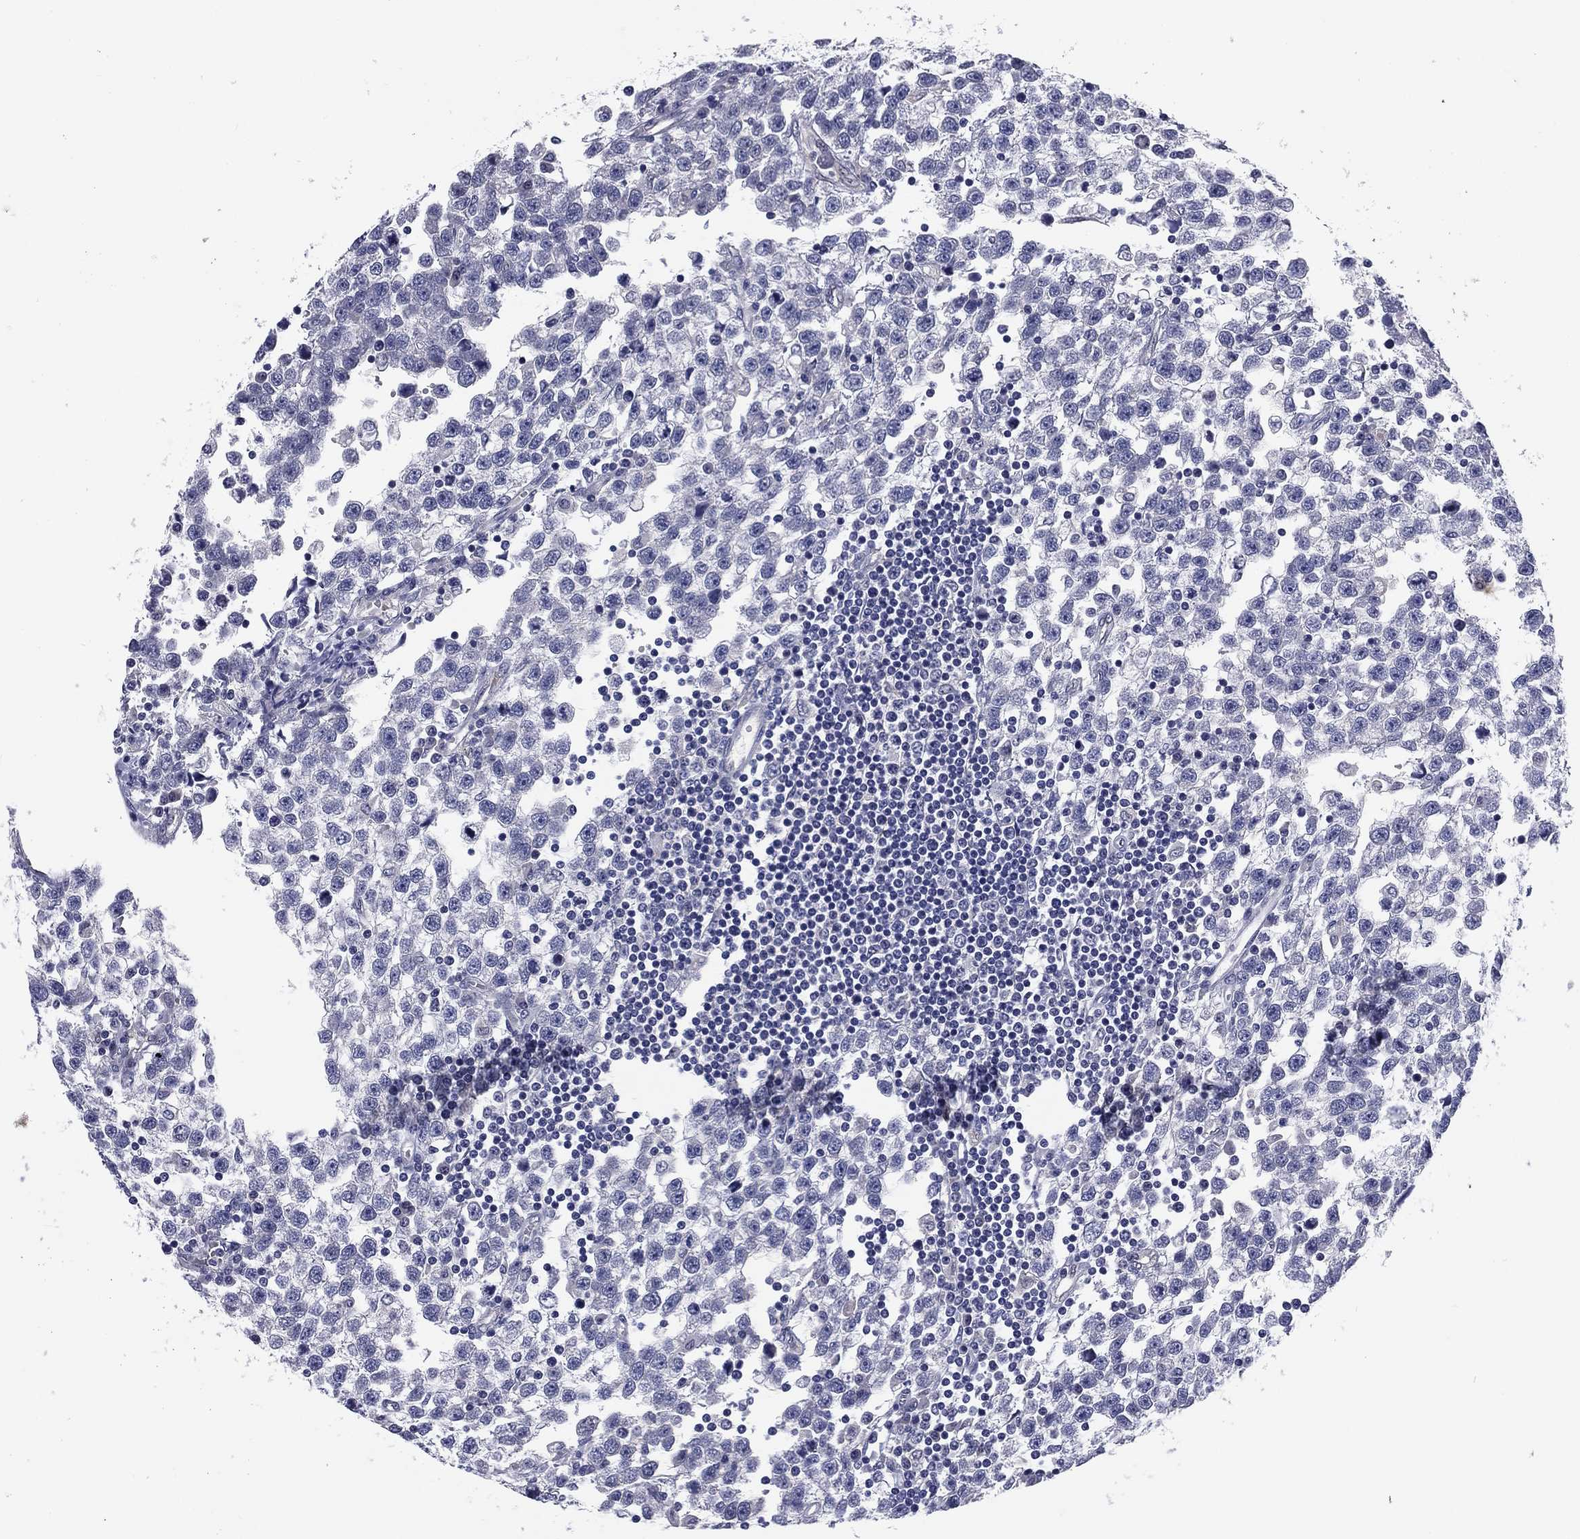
{"staining": {"intensity": "negative", "quantity": "none", "location": "none"}, "tissue": "testis cancer", "cell_type": "Tumor cells", "image_type": "cancer", "snomed": [{"axis": "morphology", "description": "Seminoma, NOS"}, {"axis": "topography", "description": "Testis"}], "caption": "A high-resolution image shows immunohistochemistry (IHC) staining of testis cancer, which displays no significant staining in tumor cells.", "gene": "REXO5", "patient": {"sex": "male", "age": 34}}